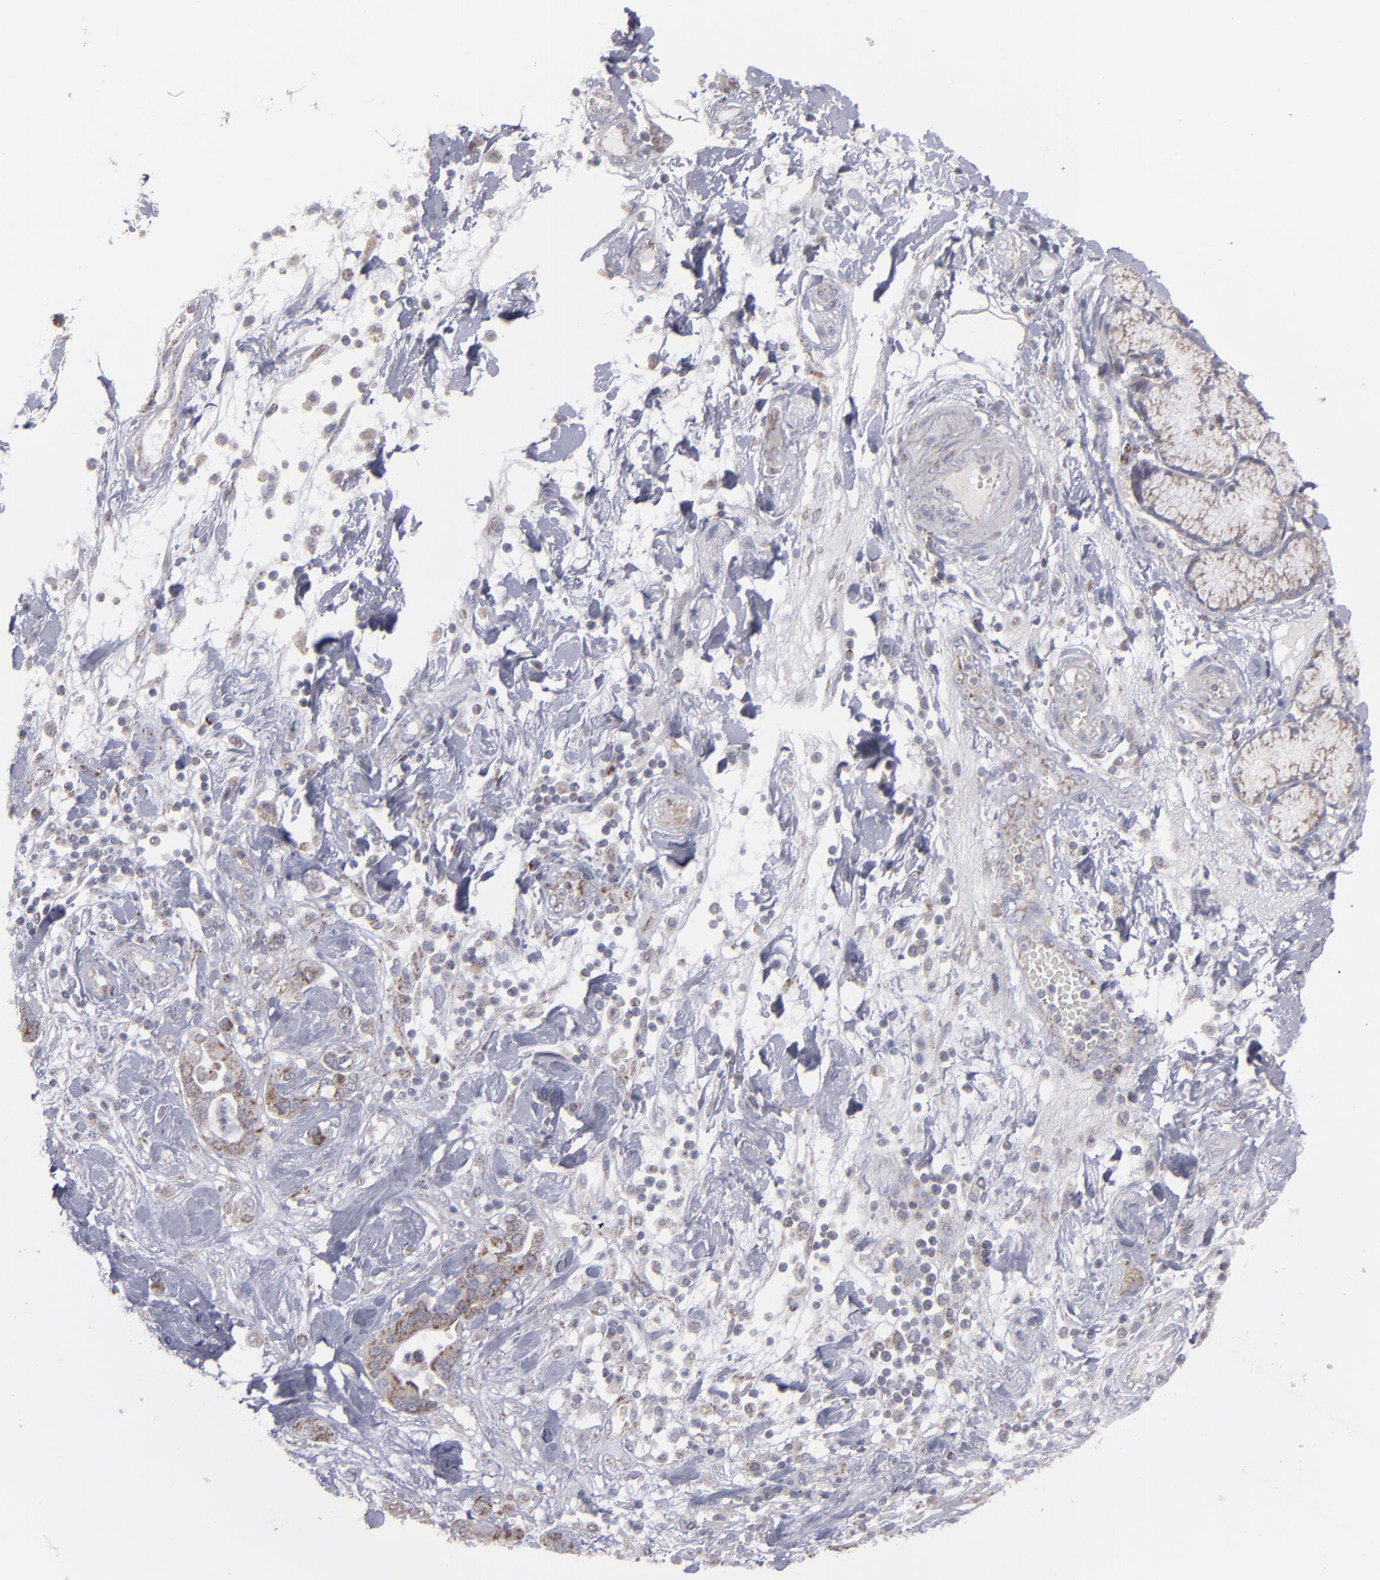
{"staining": {"intensity": "moderate", "quantity": "25%-75%", "location": "cytoplasmic/membranous"}, "tissue": "pancreatic cancer", "cell_type": "Tumor cells", "image_type": "cancer", "snomed": [{"axis": "morphology", "description": "Adenocarcinoma, NOS"}, {"axis": "morphology", "description": "Adenocarcinoma, metastatic, NOS"}, {"axis": "topography", "description": "Lymph node"}, {"axis": "topography", "description": "Pancreas"}, {"axis": "topography", "description": "Duodenum"}], "caption": "Immunohistochemical staining of human adenocarcinoma (pancreatic) reveals medium levels of moderate cytoplasmic/membranous positivity in about 25%-75% of tumor cells. The staining was performed using DAB, with brown indicating positive protein expression. Nuclei are stained blue with hematoxylin.", "gene": "MYOM2", "patient": {"sex": "female", "age": 64}}